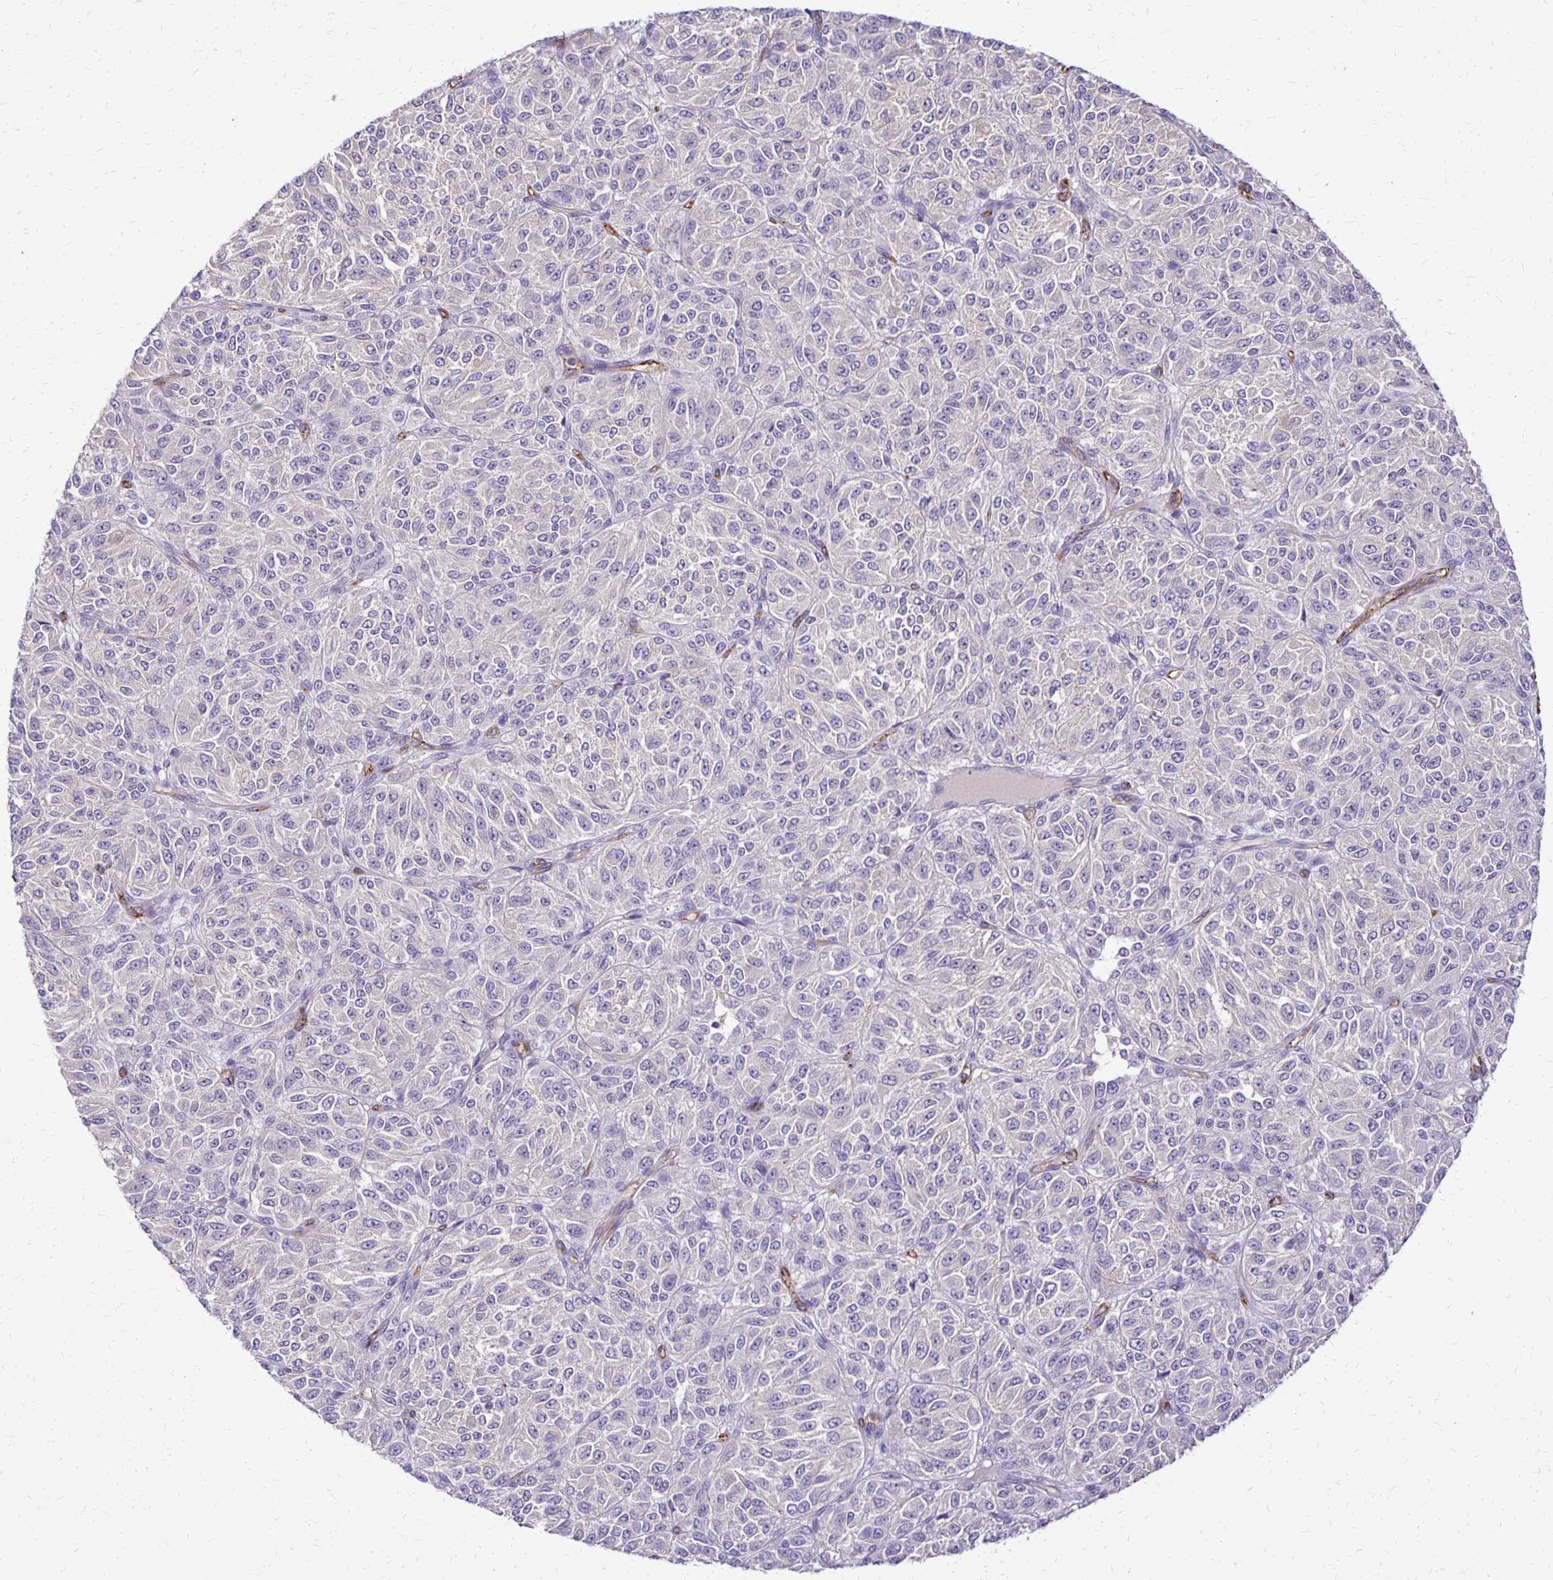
{"staining": {"intensity": "negative", "quantity": "none", "location": "none"}, "tissue": "melanoma", "cell_type": "Tumor cells", "image_type": "cancer", "snomed": [{"axis": "morphology", "description": "Malignant melanoma, Metastatic site"}, {"axis": "topography", "description": "Brain"}], "caption": "Immunohistochemical staining of human melanoma shows no significant positivity in tumor cells.", "gene": "TTYH1", "patient": {"sex": "female", "age": 56}}